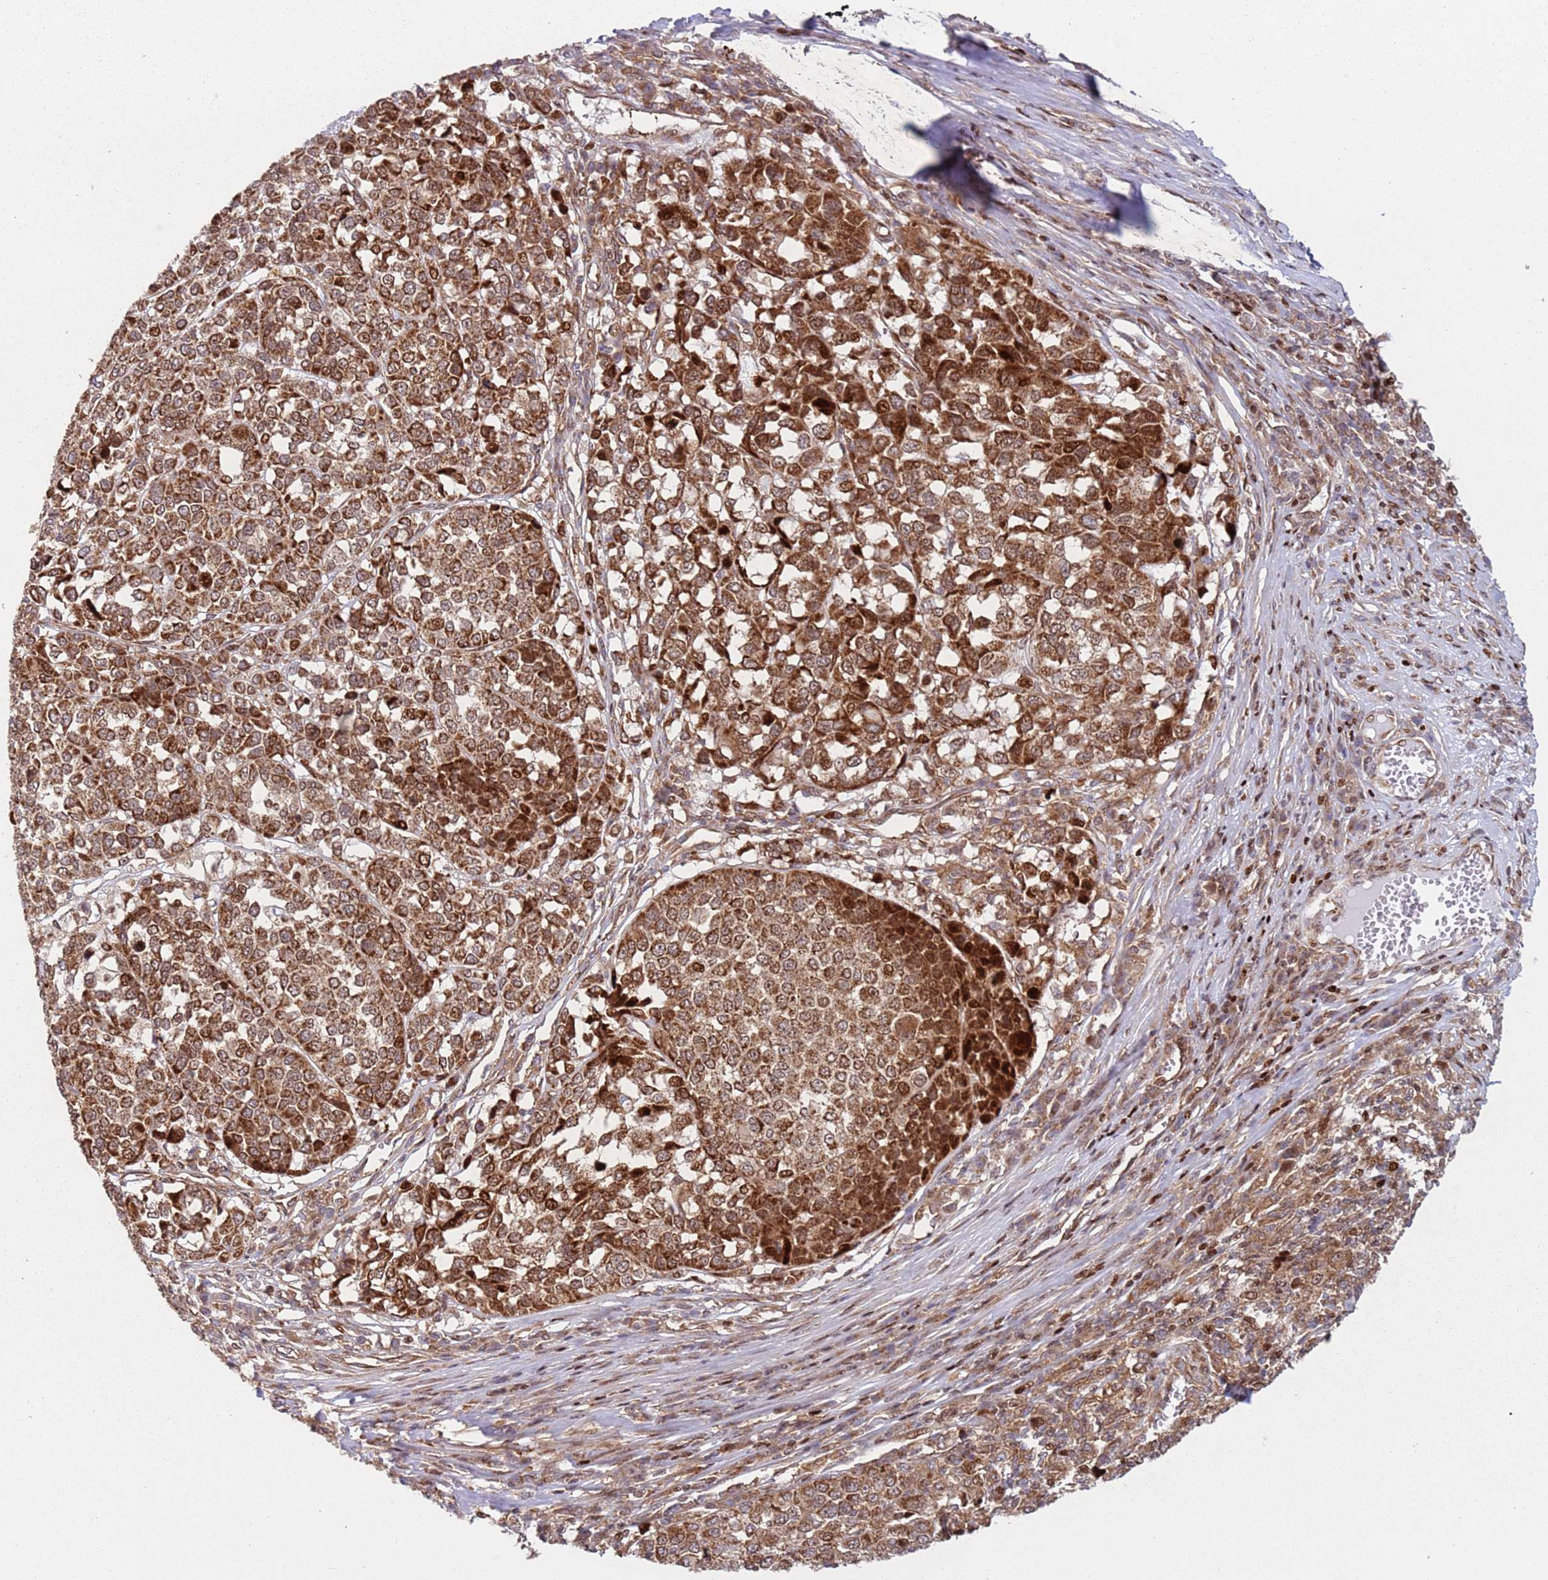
{"staining": {"intensity": "strong", "quantity": ">75%", "location": "cytoplasmic/membranous,nuclear"}, "tissue": "melanoma", "cell_type": "Tumor cells", "image_type": "cancer", "snomed": [{"axis": "morphology", "description": "Malignant melanoma, Metastatic site"}, {"axis": "topography", "description": "Lymph node"}], "caption": "High-magnification brightfield microscopy of malignant melanoma (metastatic site) stained with DAB (3,3'-diaminobenzidine) (brown) and counterstained with hematoxylin (blue). tumor cells exhibit strong cytoplasmic/membranous and nuclear positivity is seen in about>75% of cells.", "gene": "HNRNPLL", "patient": {"sex": "male", "age": 44}}